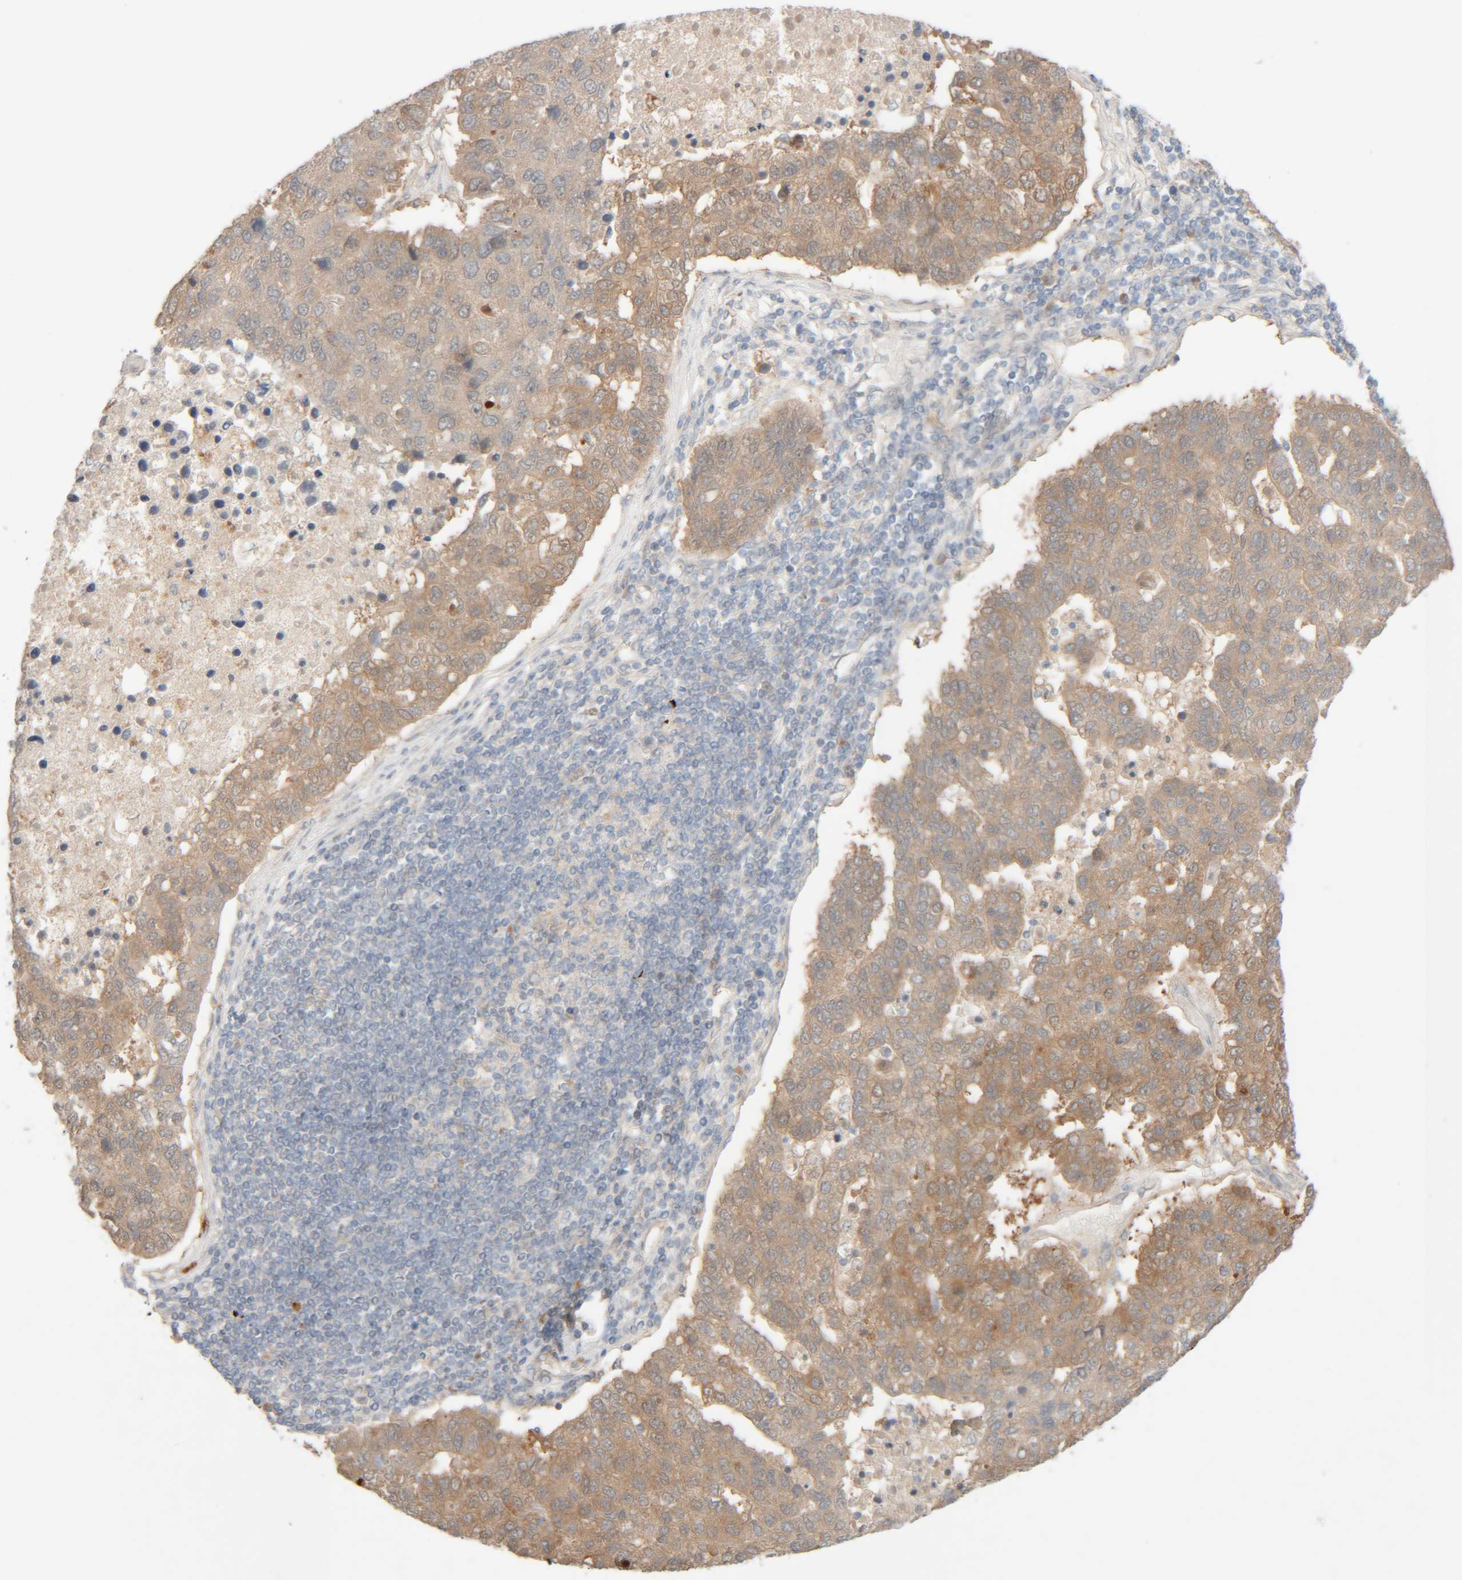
{"staining": {"intensity": "weak", "quantity": ">75%", "location": "cytoplasmic/membranous"}, "tissue": "pancreatic cancer", "cell_type": "Tumor cells", "image_type": "cancer", "snomed": [{"axis": "morphology", "description": "Adenocarcinoma, NOS"}, {"axis": "topography", "description": "Pancreas"}], "caption": "Immunohistochemical staining of human pancreatic cancer (adenocarcinoma) displays low levels of weak cytoplasmic/membranous protein staining in about >75% of tumor cells. The staining was performed using DAB (3,3'-diaminobenzidine), with brown indicating positive protein expression. Nuclei are stained blue with hematoxylin.", "gene": "CHKA", "patient": {"sex": "female", "age": 61}}